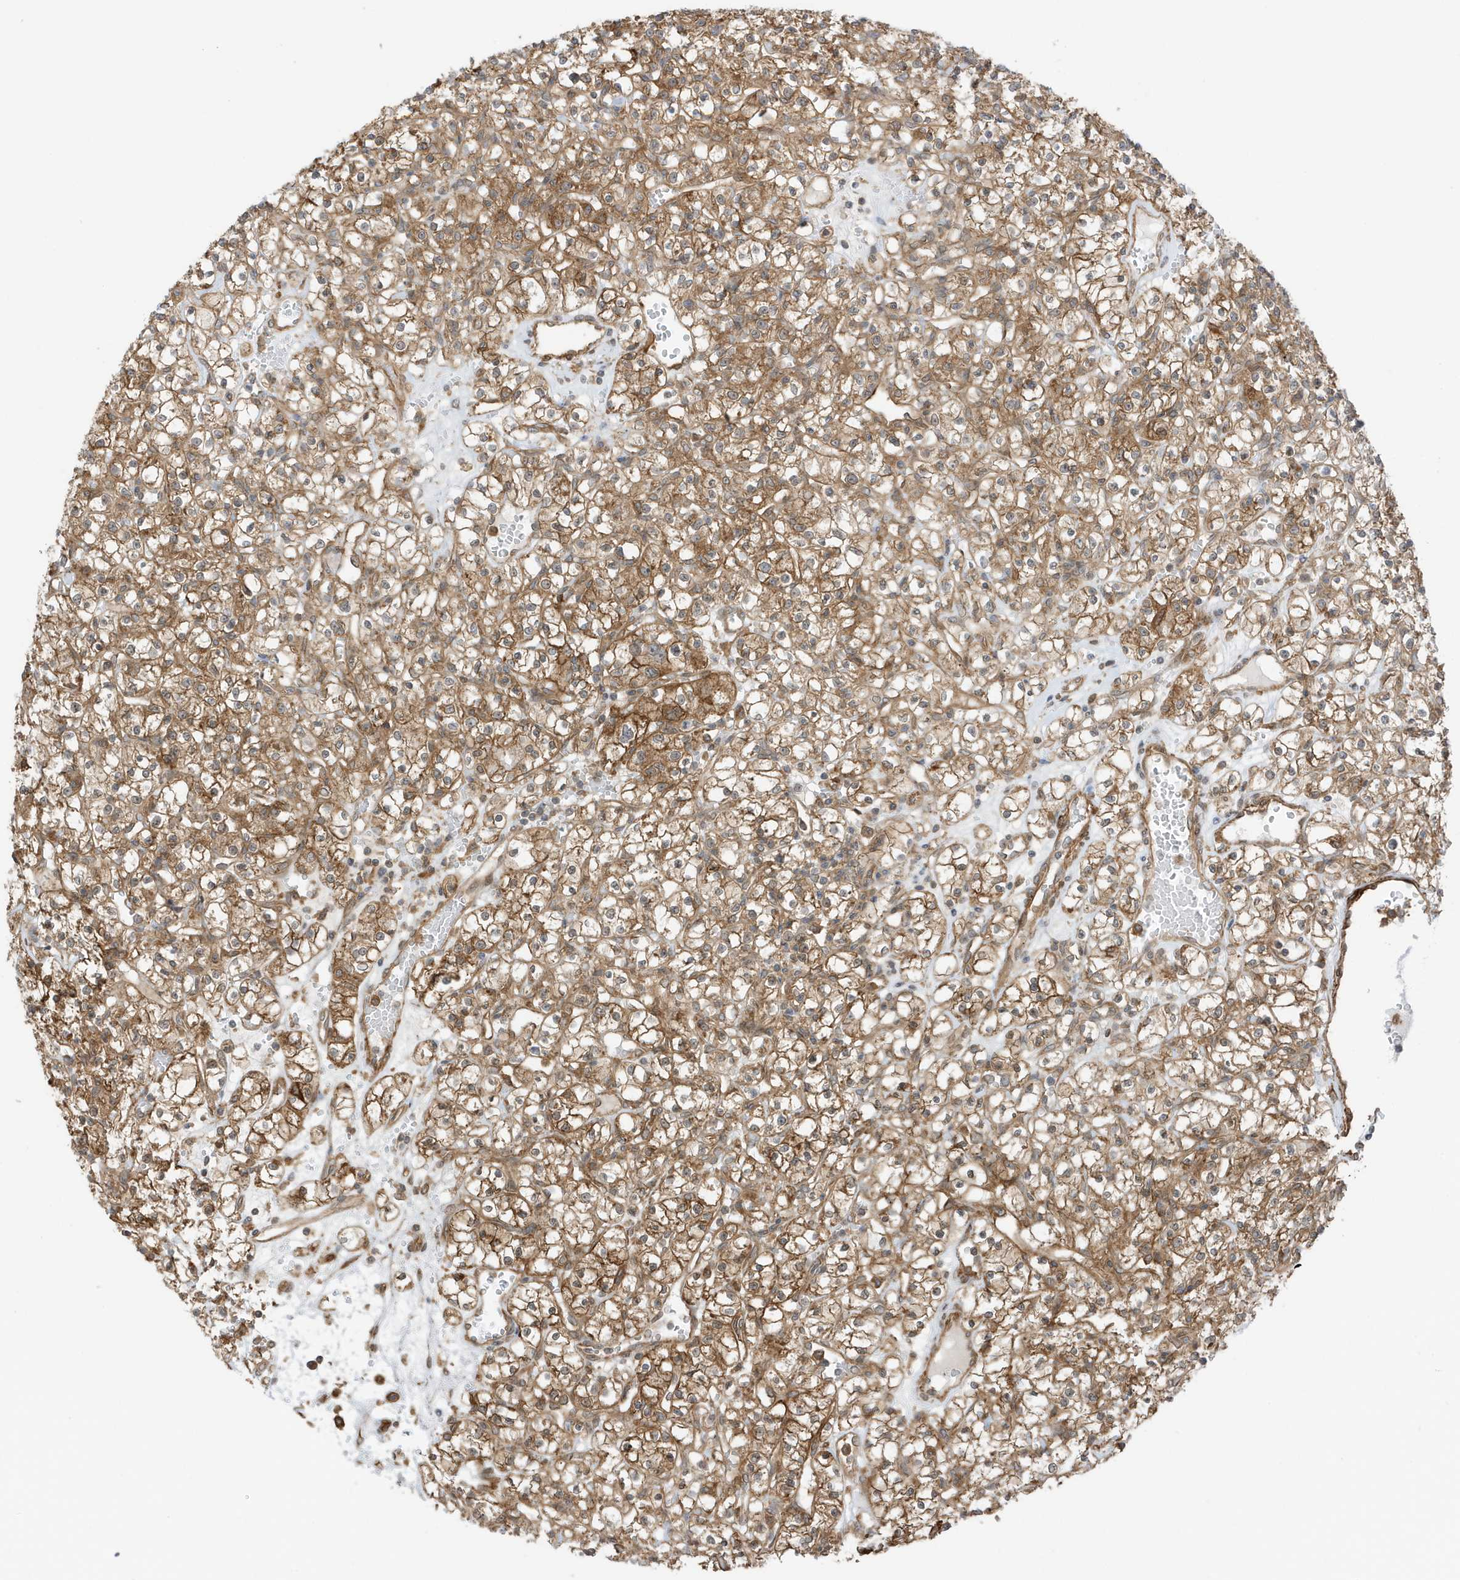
{"staining": {"intensity": "moderate", "quantity": ">75%", "location": "cytoplasmic/membranous"}, "tissue": "renal cancer", "cell_type": "Tumor cells", "image_type": "cancer", "snomed": [{"axis": "morphology", "description": "Adenocarcinoma, NOS"}, {"axis": "topography", "description": "Kidney"}], "caption": "The photomicrograph displays immunohistochemical staining of adenocarcinoma (renal). There is moderate cytoplasmic/membranous staining is appreciated in about >75% of tumor cells.", "gene": "CDC42EP3", "patient": {"sex": "female", "age": 59}}